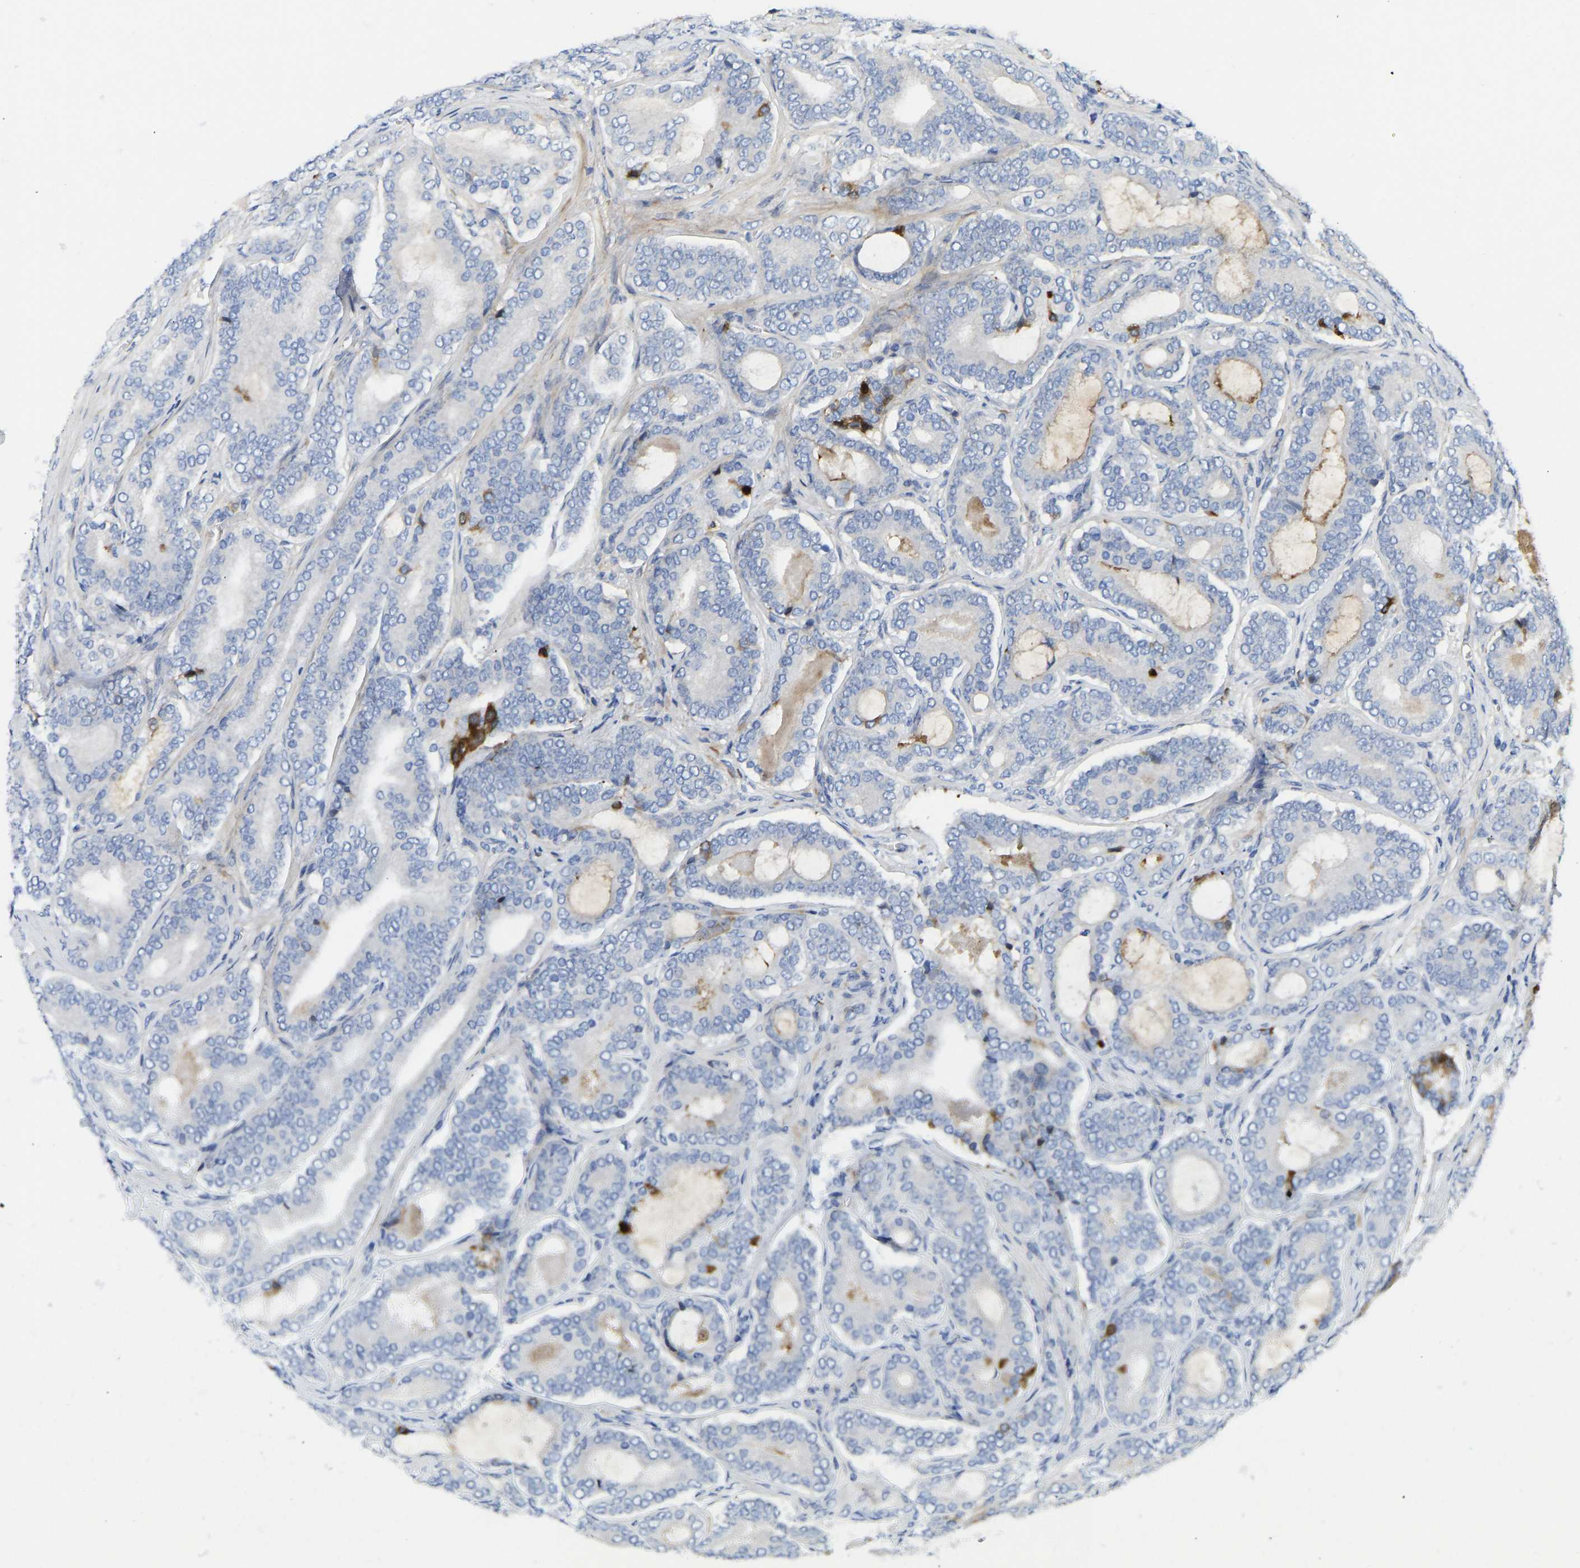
{"staining": {"intensity": "negative", "quantity": "none", "location": "none"}, "tissue": "prostate cancer", "cell_type": "Tumor cells", "image_type": "cancer", "snomed": [{"axis": "morphology", "description": "Adenocarcinoma, High grade"}, {"axis": "topography", "description": "Prostate"}], "caption": "IHC micrograph of prostate cancer (high-grade adenocarcinoma) stained for a protein (brown), which exhibits no staining in tumor cells.", "gene": "VCPKMT", "patient": {"sex": "male", "age": 60}}